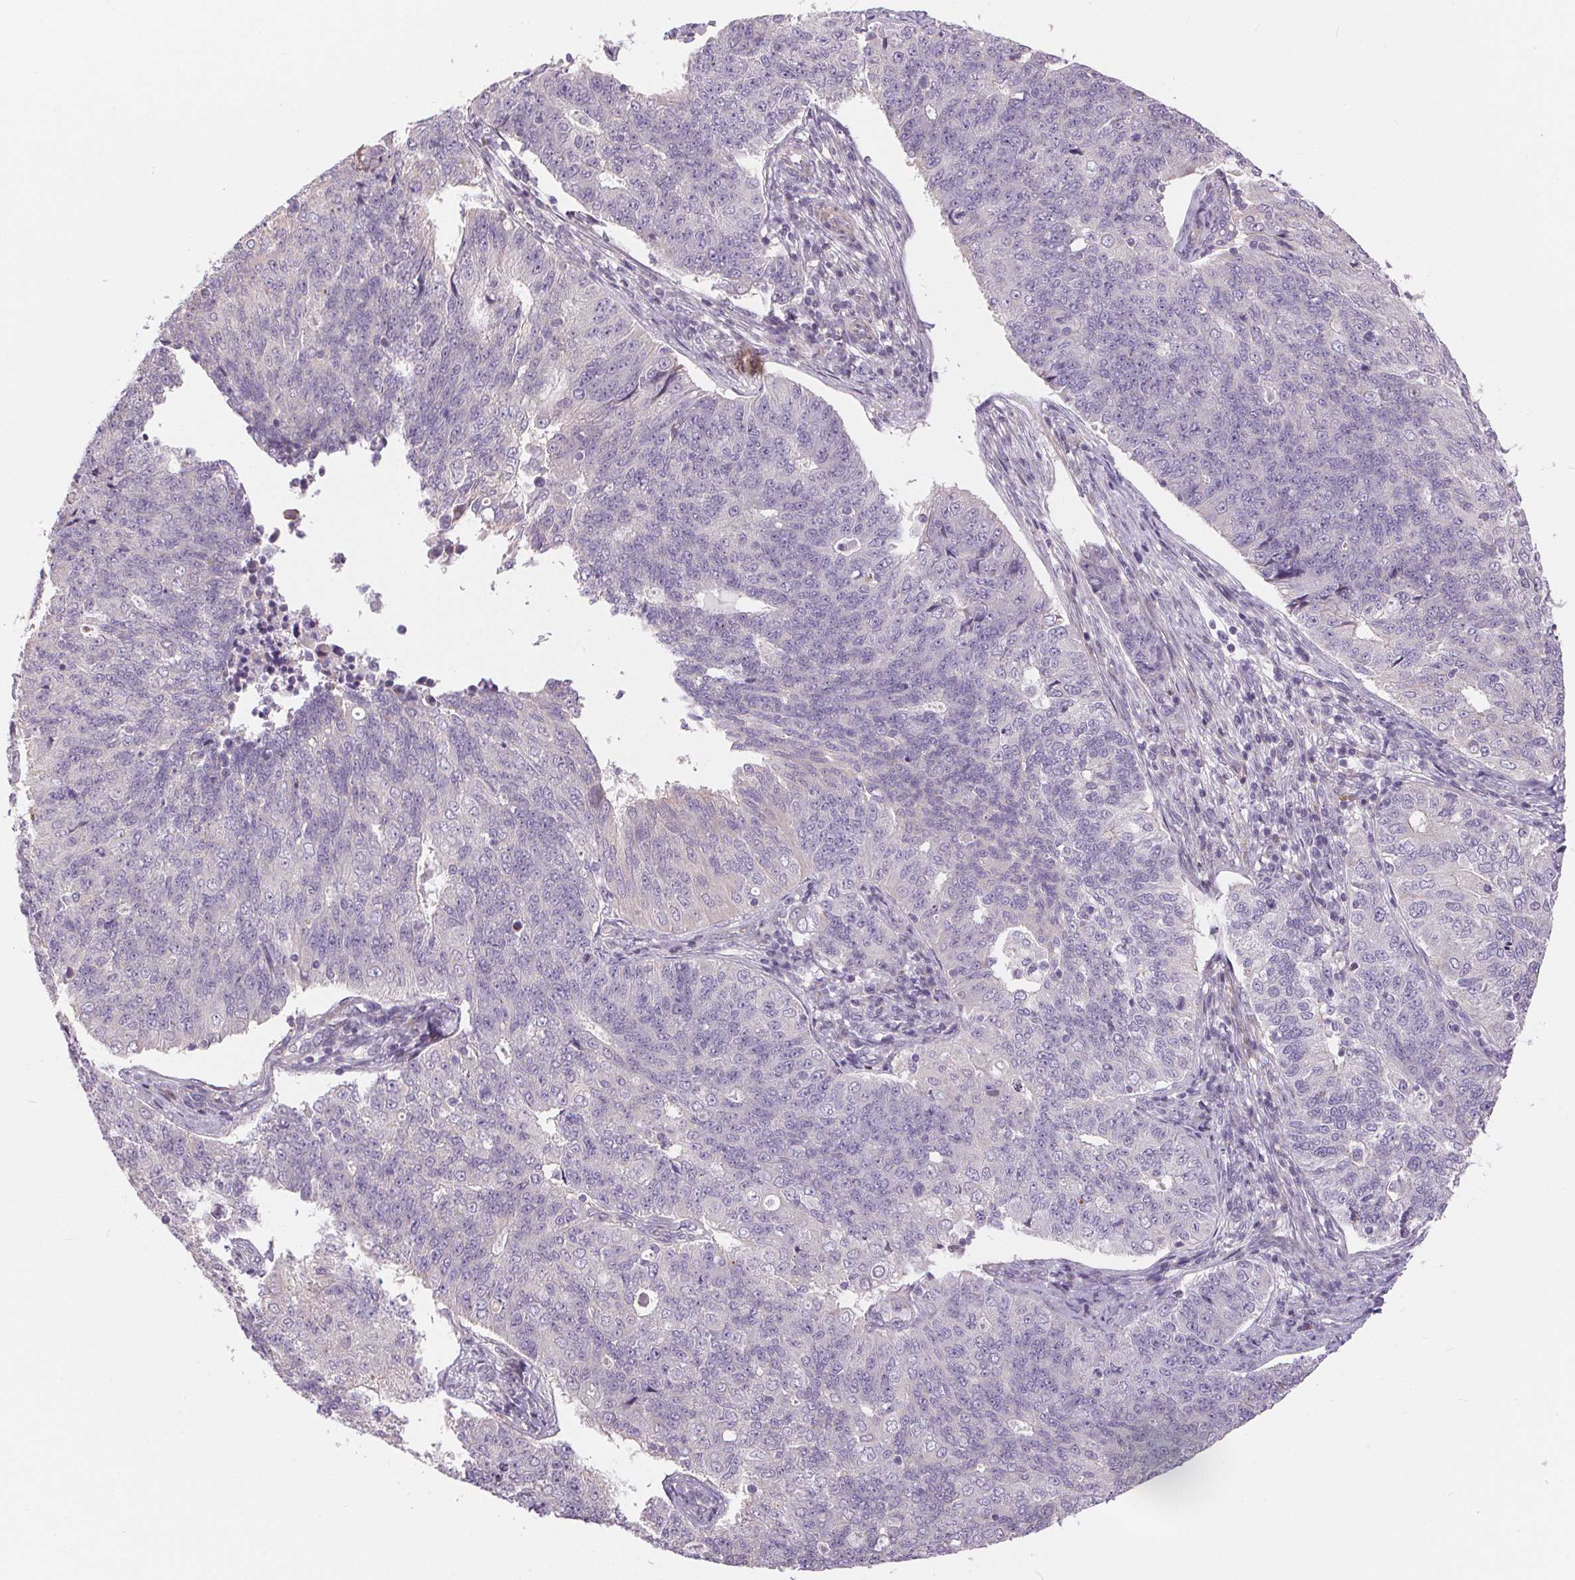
{"staining": {"intensity": "negative", "quantity": "none", "location": "none"}, "tissue": "endometrial cancer", "cell_type": "Tumor cells", "image_type": "cancer", "snomed": [{"axis": "morphology", "description": "Adenocarcinoma, NOS"}, {"axis": "topography", "description": "Endometrium"}], "caption": "Immunohistochemical staining of endometrial cancer (adenocarcinoma) demonstrates no significant positivity in tumor cells.", "gene": "UNC13B", "patient": {"sex": "female", "age": 43}}